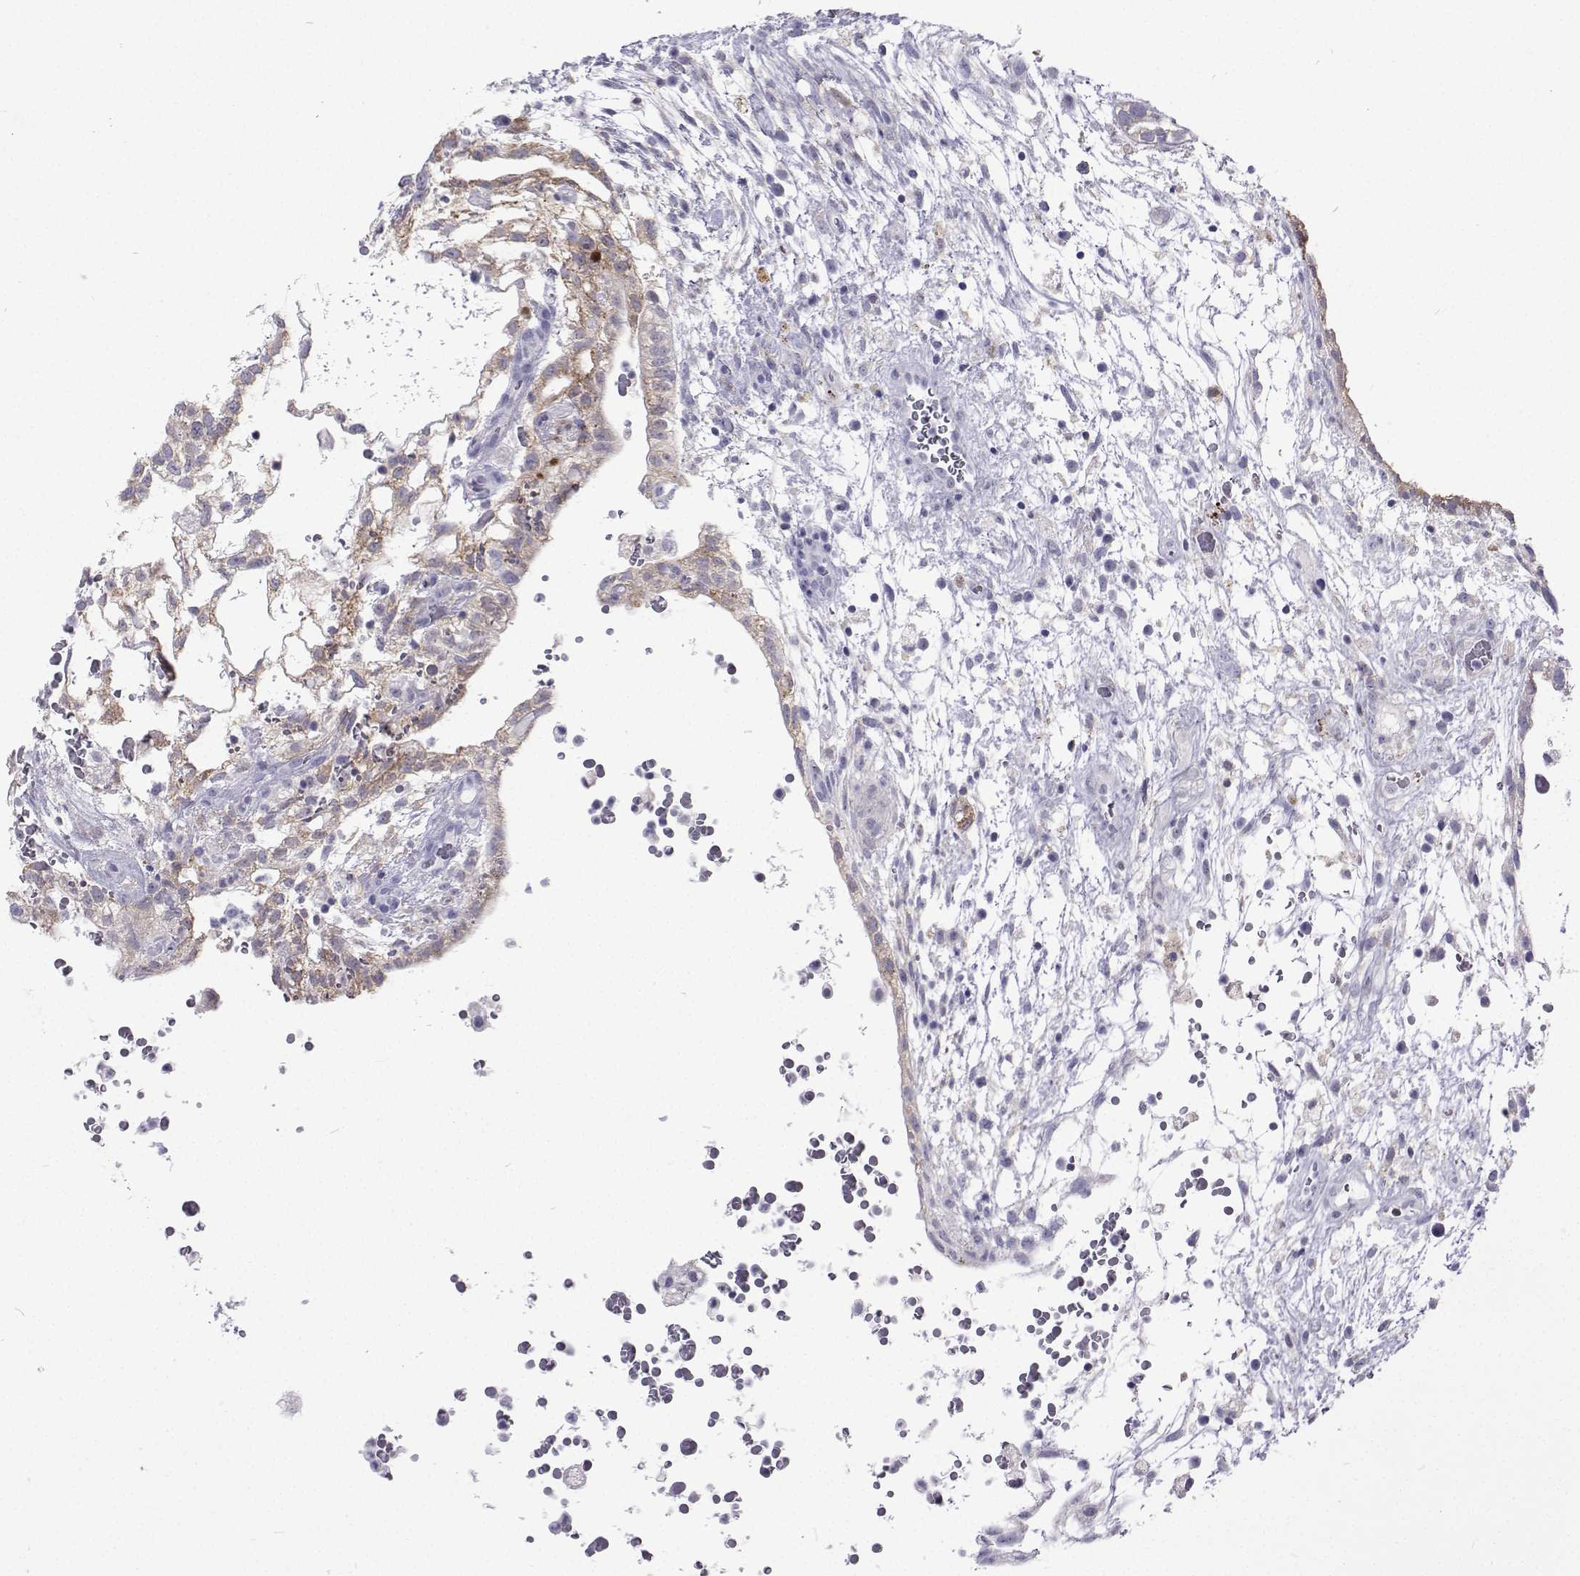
{"staining": {"intensity": "weak", "quantity": "<25%", "location": "cytoplasmic/membranous"}, "tissue": "testis cancer", "cell_type": "Tumor cells", "image_type": "cancer", "snomed": [{"axis": "morphology", "description": "Normal tissue, NOS"}, {"axis": "morphology", "description": "Carcinoma, Embryonal, NOS"}, {"axis": "topography", "description": "Testis"}], "caption": "Immunohistochemistry of testis cancer exhibits no staining in tumor cells.", "gene": "GALM", "patient": {"sex": "male", "age": 32}}